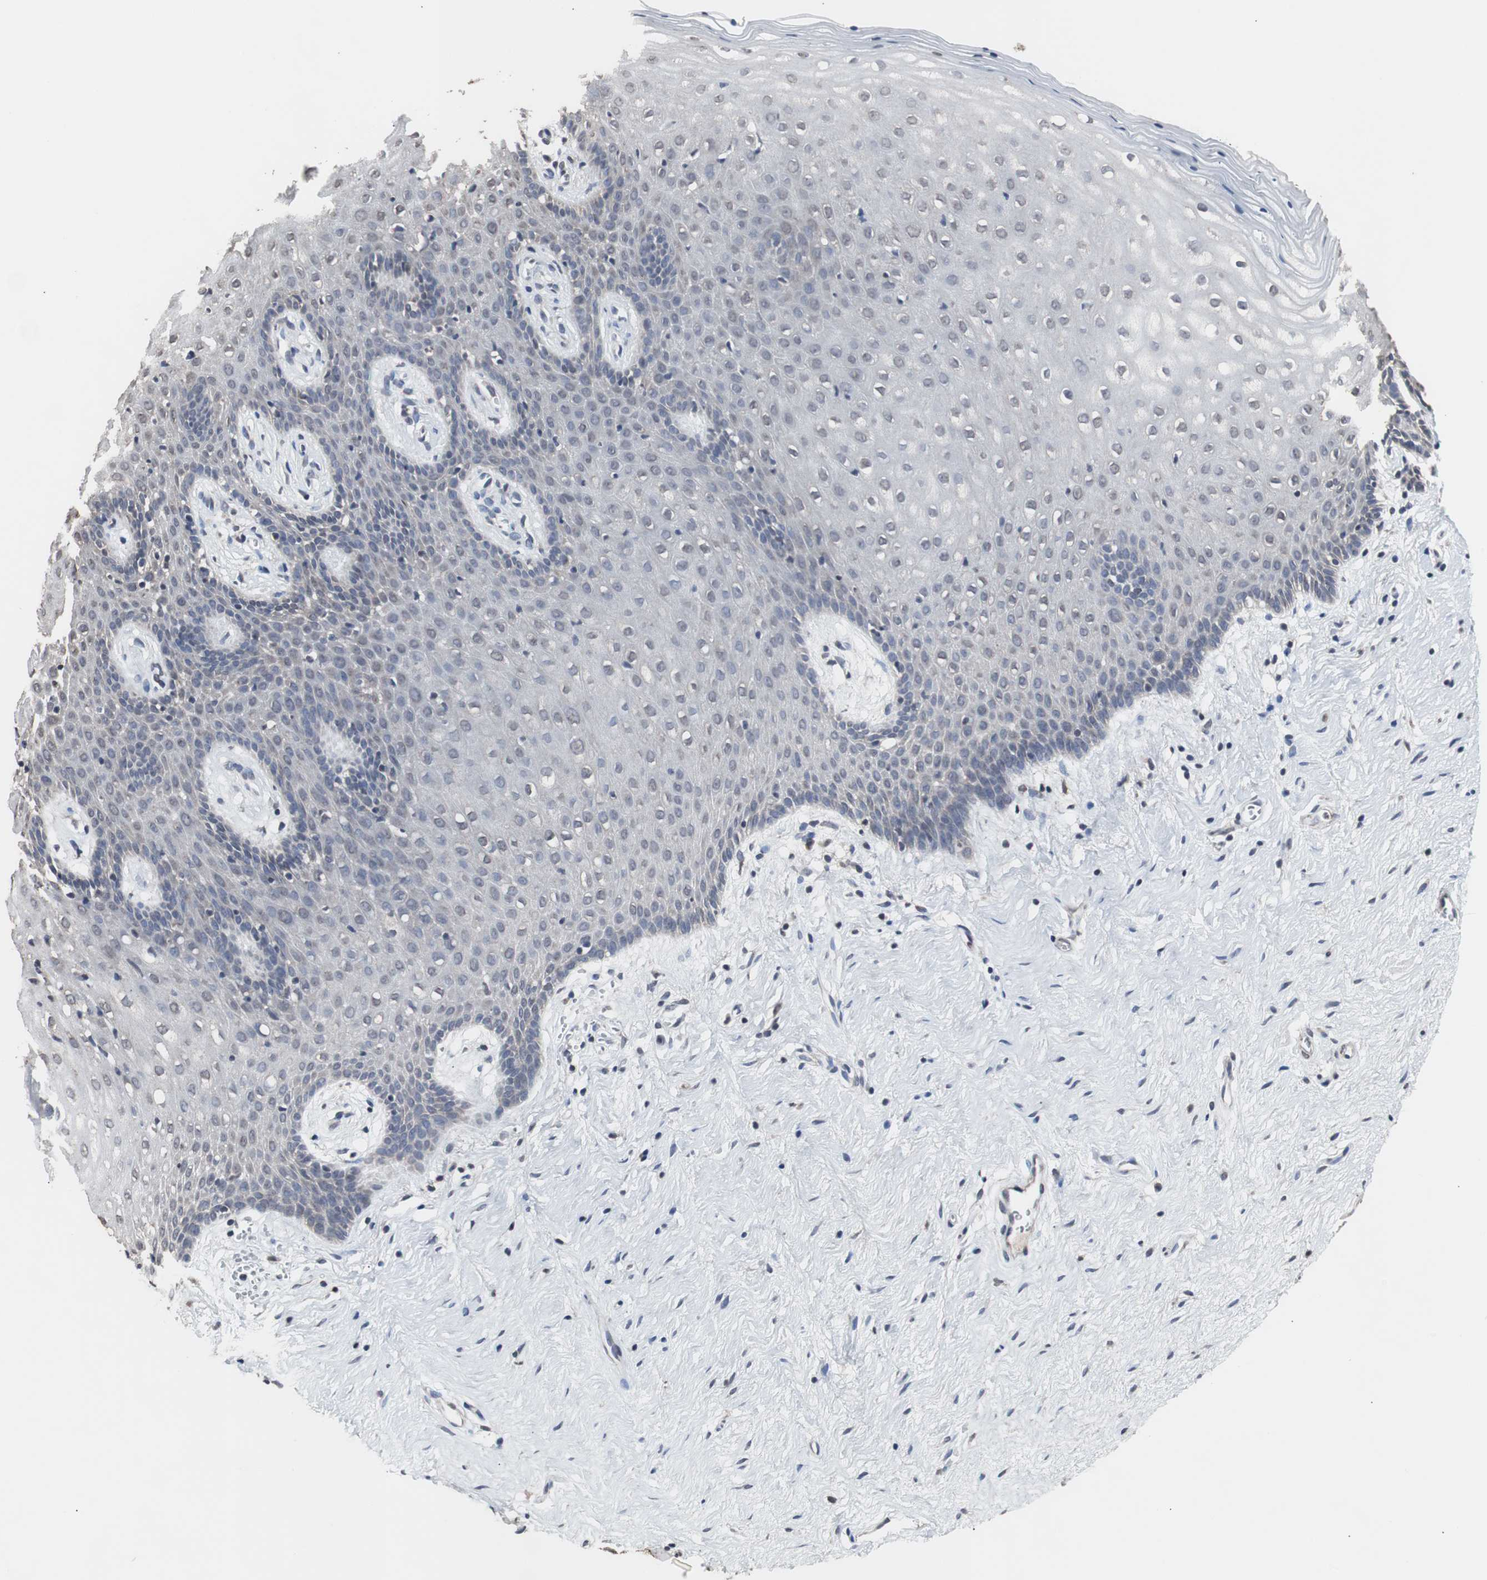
{"staining": {"intensity": "weak", "quantity": "<25%", "location": "cytoplasmic/membranous"}, "tissue": "vagina", "cell_type": "Squamous epithelial cells", "image_type": "normal", "snomed": [{"axis": "morphology", "description": "Normal tissue, NOS"}, {"axis": "topography", "description": "Vagina"}], "caption": "Squamous epithelial cells are negative for brown protein staining in unremarkable vagina. (Brightfield microscopy of DAB (3,3'-diaminobenzidine) IHC at high magnification).", "gene": "MED27", "patient": {"sex": "female", "age": 44}}